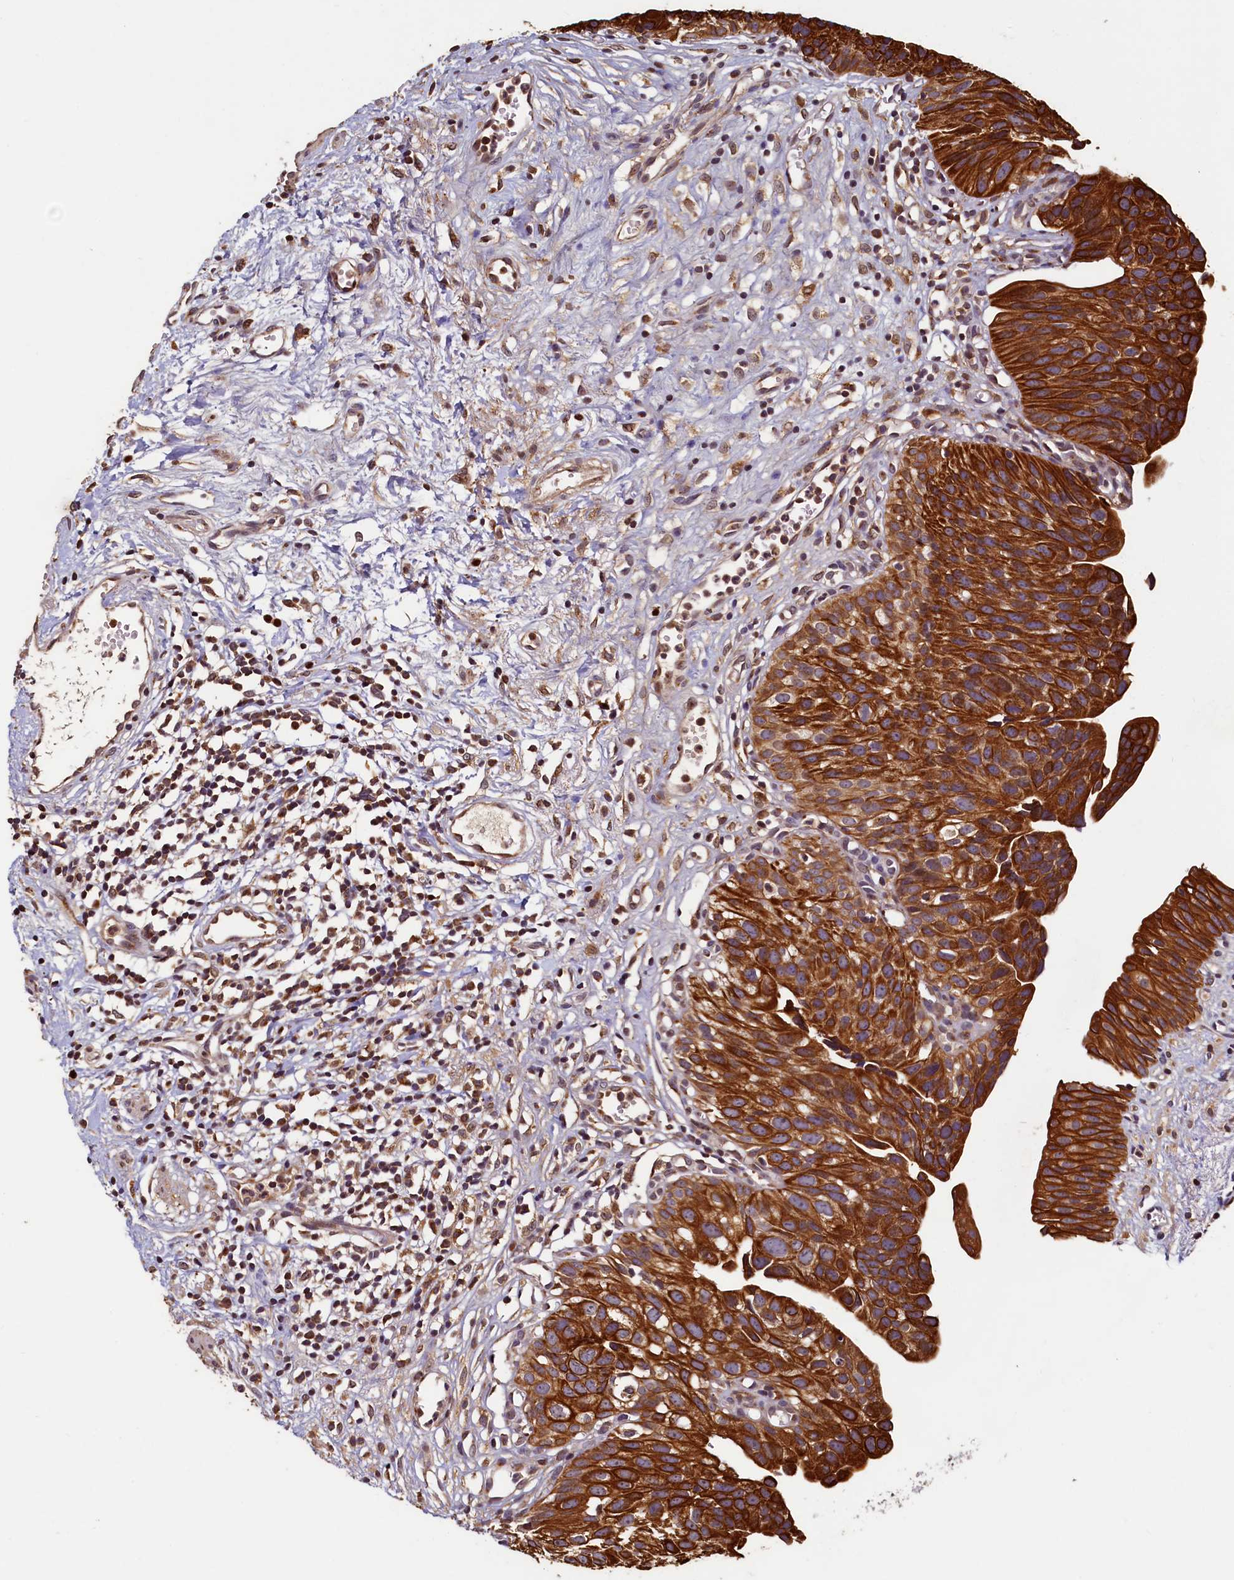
{"staining": {"intensity": "strong", "quantity": ">75%", "location": "cytoplasmic/membranous"}, "tissue": "urinary bladder", "cell_type": "Urothelial cells", "image_type": "normal", "snomed": [{"axis": "morphology", "description": "Normal tissue, NOS"}, {"axis": "topography", "description": "Urinary bladder"}], "caption": "A brown stain shows strong cytoplasmic/membranous positivity of a protein in urothelial cells of benign urinary bladder.", "gene": "NCKAP5L", "patient": {"sex": "male", "age": 51}}